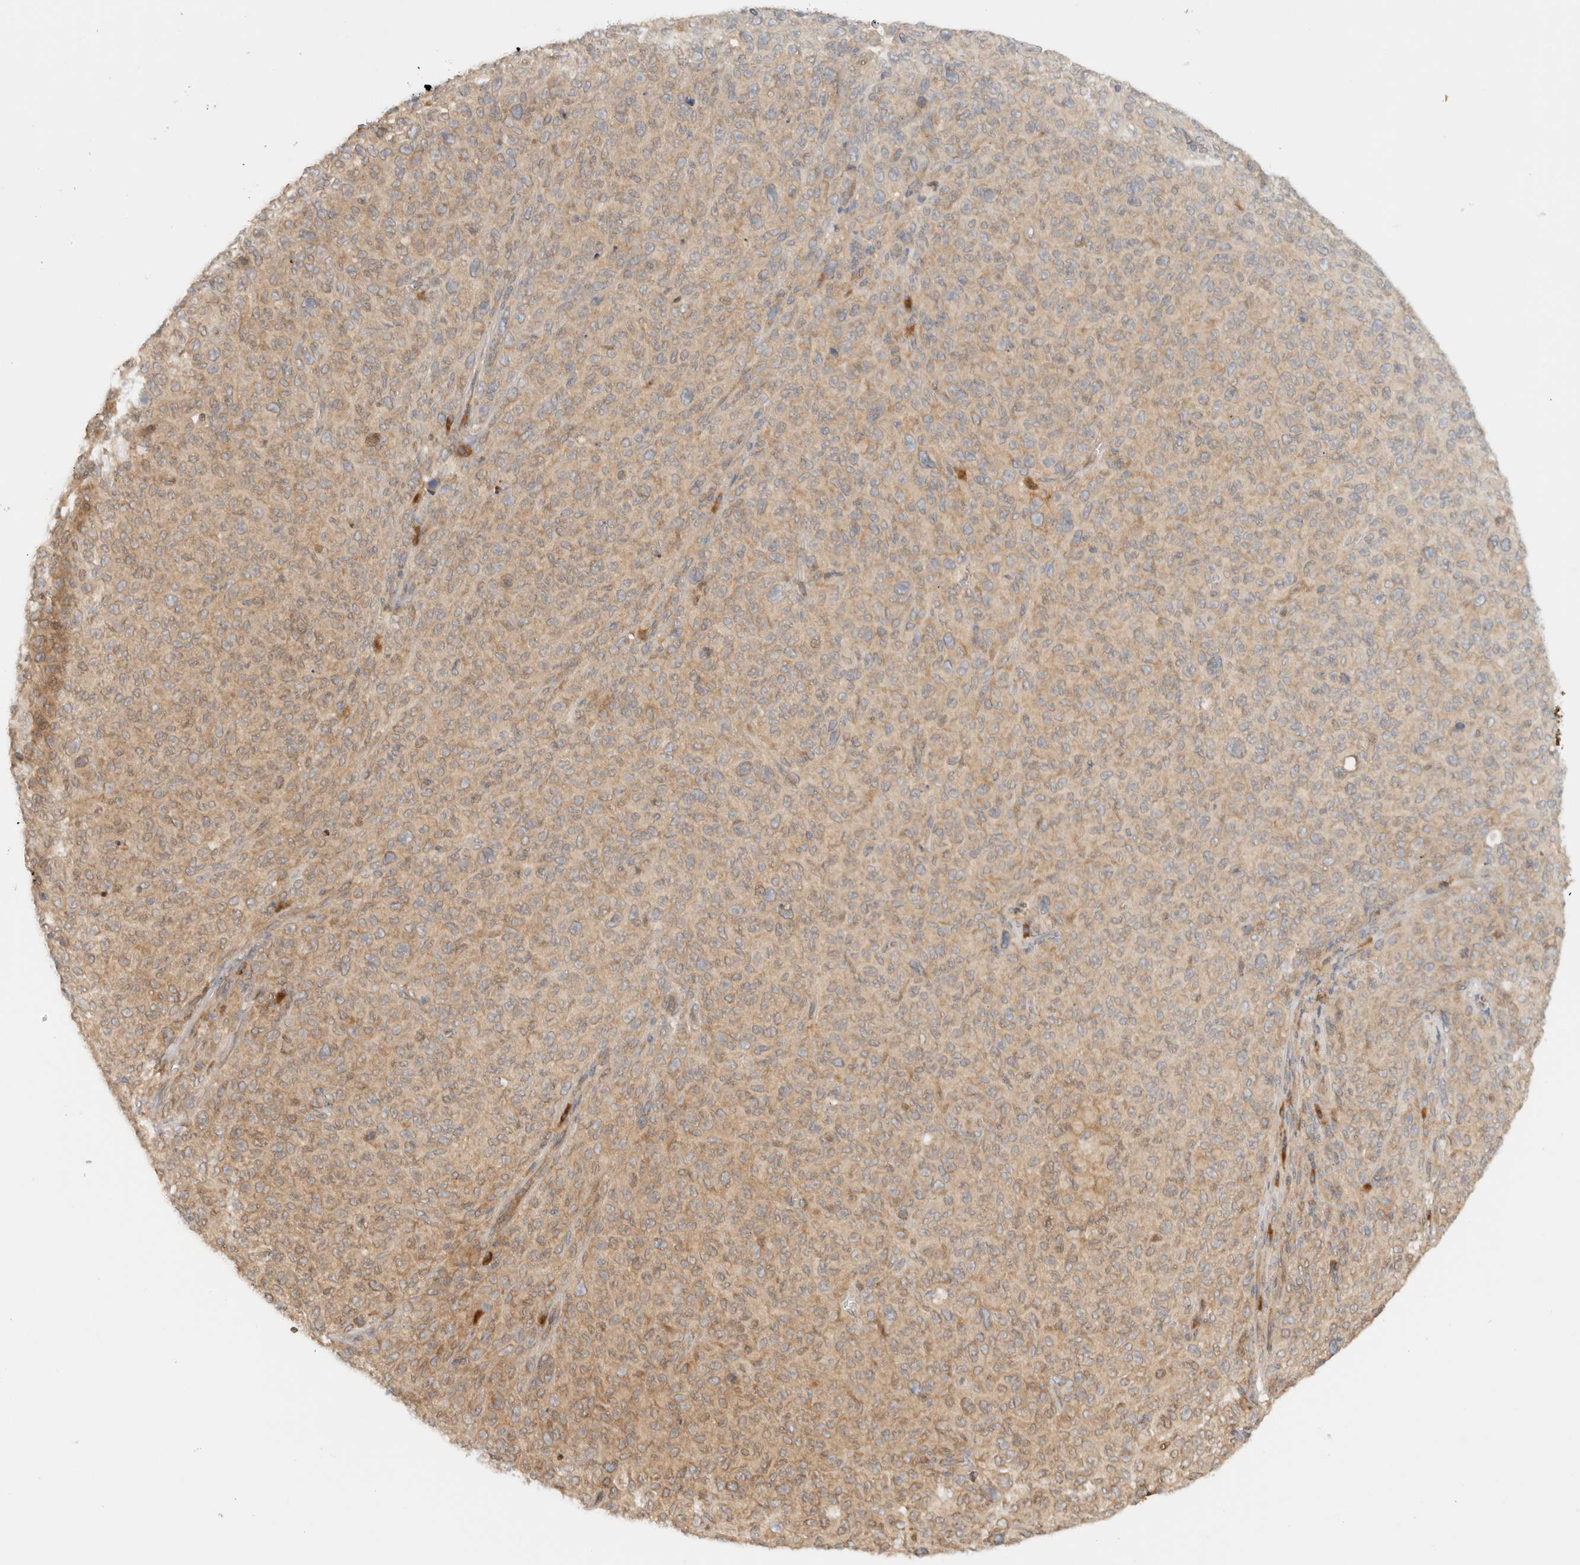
{"staining": {"intensity": "weak", "quantity": "25%-75%", "location": "cytoplasmic/membranous"}, "tissue": "melanoma", "cell_type": "Tumor cells", "image_type": "cancer", "snomed": [{"axis": "morphology", "description": "Malignant melanoma, NOS"}, {"axis": "topography", "description": "Skin"}], "caption": "Weak cytoplasmic/membranous protein staining is seen in approximately 25%-75% of tumor cells in malignant melanoma.", "gene": "ARFGEF2", "patient": {"sex": "female", "age": 82}}